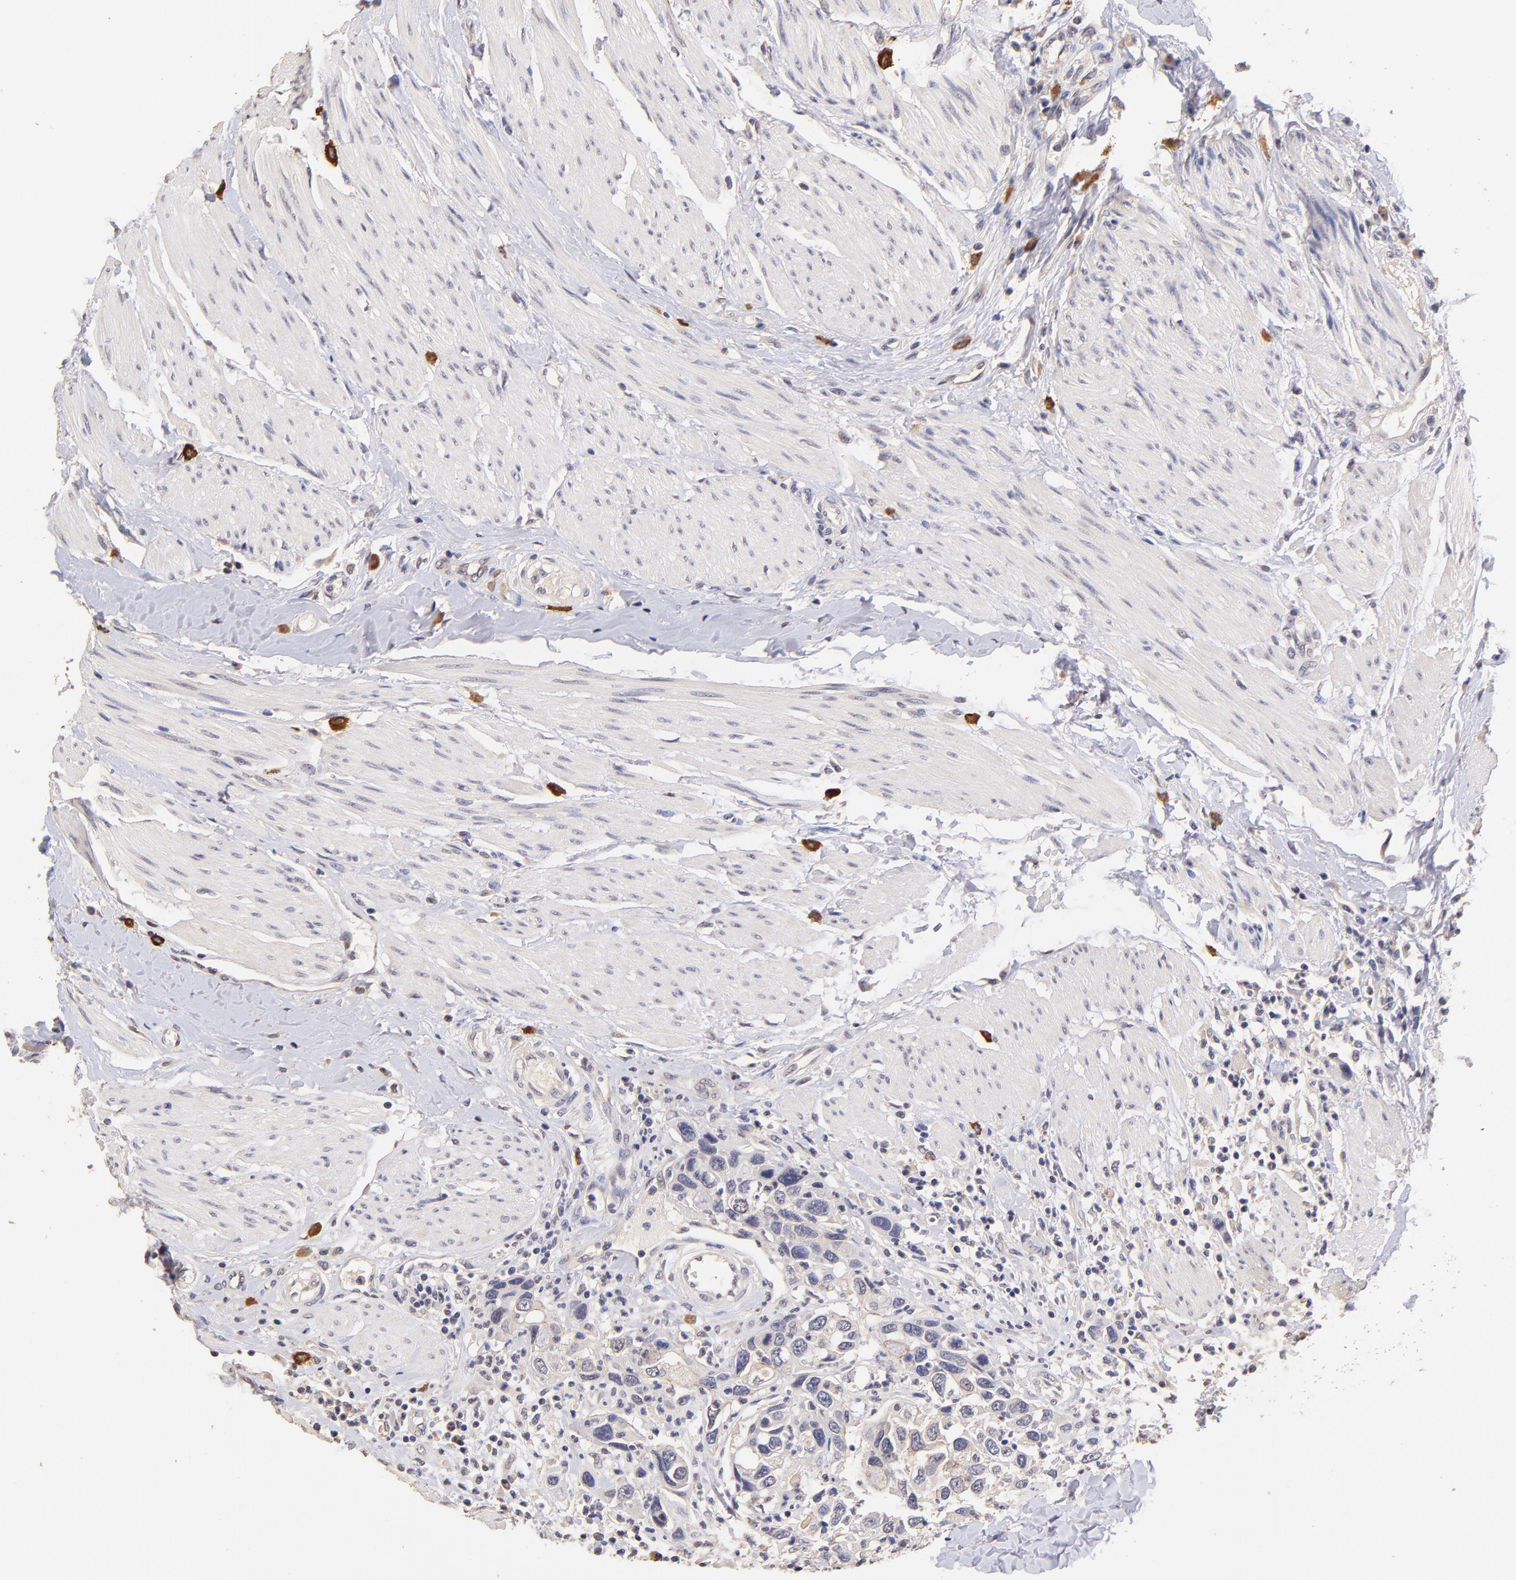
{"staining": {"intensity": "negative", "quantity": "none", "location": "none"}, "tissue": "urothelial cancer", "cell_type": "Tumor cells", "image_type": "cancer", "snomed": [{"axis": "morphology", "description": "Urothelial carcinoma, High grade"}, {"axis": "topography", "description": "Urinary bladder"}], "caption": "IHC histopathology image of neoplastic tissue: urothelial carcinoma (high-grade) stained with DAB (3,3'-diaminobenzidine) shows no significant protein staining in tumor cells.", "gene": "RNASEL", "patient": {"sex": "male", "age": 66}}